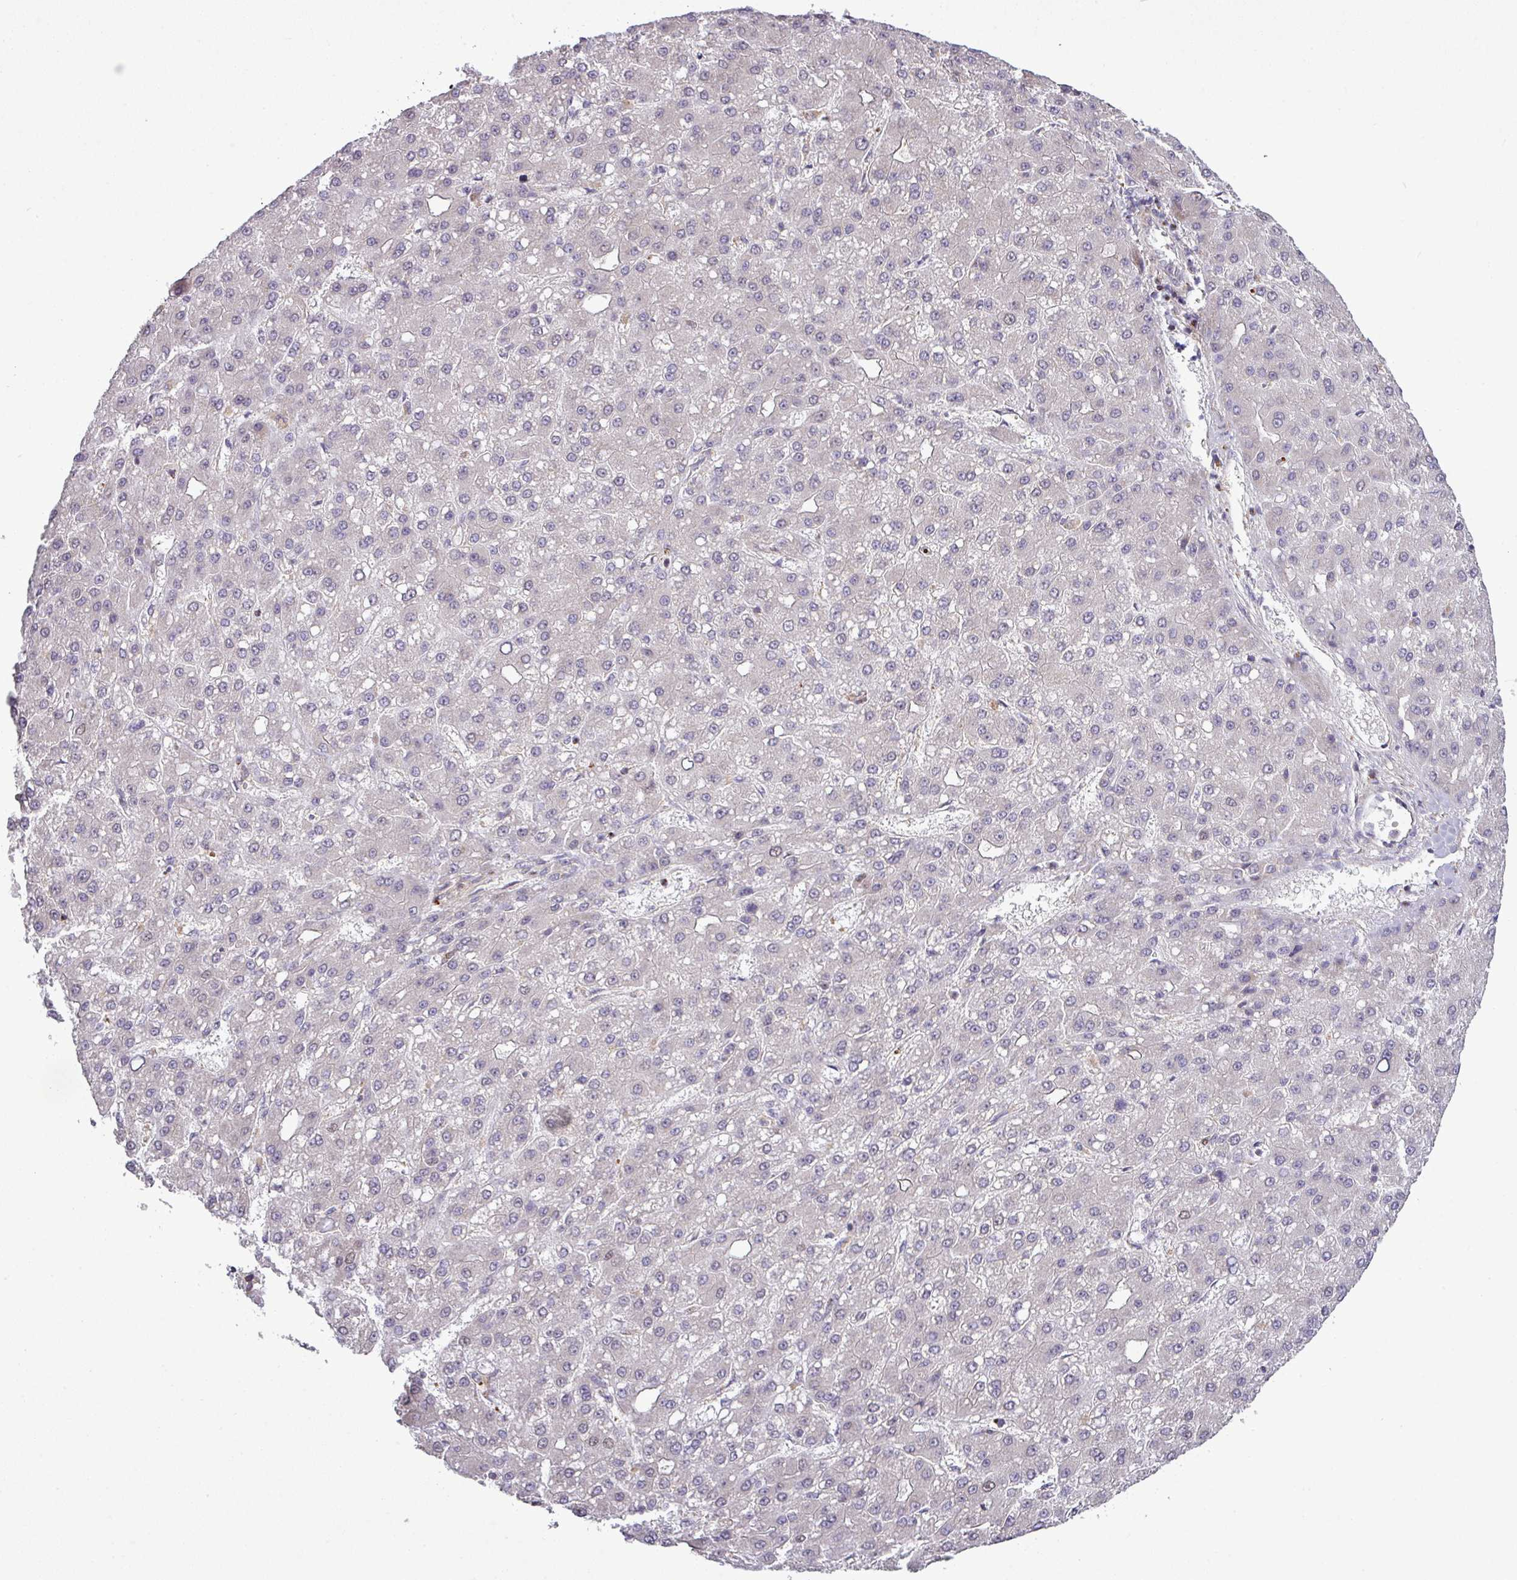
{"staining": {"intensity": "negative", "quantity": "none", "location": "none"}, "tissue": "liver cancer", "cell_type": "Tumor cells", "image_type": "cancer", "snomed": [{"axis": "morphology", "description": "Carcinoma, Hepatocellular, NOS"}, {"axis": "topography", "description": "Liver"}], "caption": "The image demonstrates no significant expression in tumor cells of hepatocellular carcinoma (liver).", "gene": "TPRA1", "patient": {"sex": "male", "age": 67}}